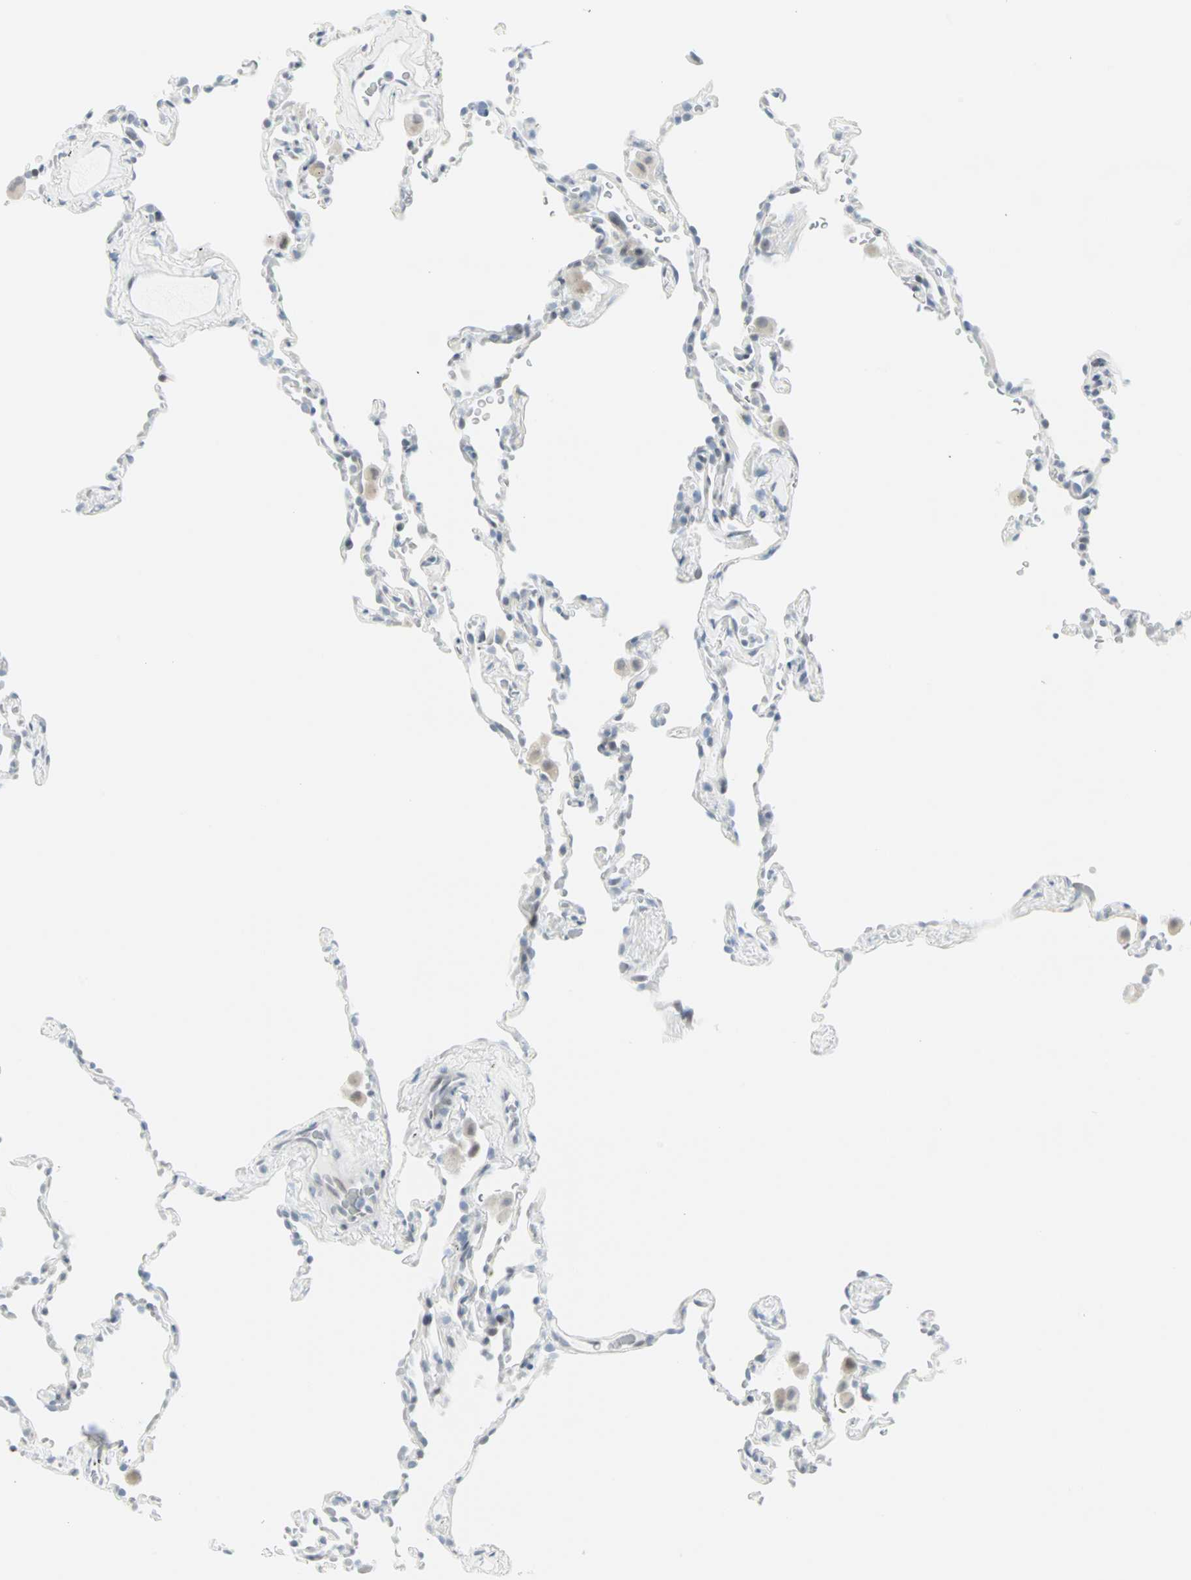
{"staining": {"intensity": "negative", "quantity": "none", "location": "none"}, "tissue": "lung", "cell_type": "Alveolar cells", "image_type": "normal", "snomed": [{"axis": "morphology", "description": "Normal tissue, NOS"}, {"axis": "morphology", "description": "Soft tissue tumor metastatic"}, {"axis": "topography", "description": "Lung"}], "caption": "A histopathology image of lung stained for a protein exhibits no brown staining in alveolar cells. The staining was performed using DAB (3,3'-diaminobenzidine) to visualize the protein expression in brown, while the nuclei were stained in blue with hematoxylin (Magnification: 20x).", "gene": "CBLC", "patient": {"sex": "male", "age": 59}}